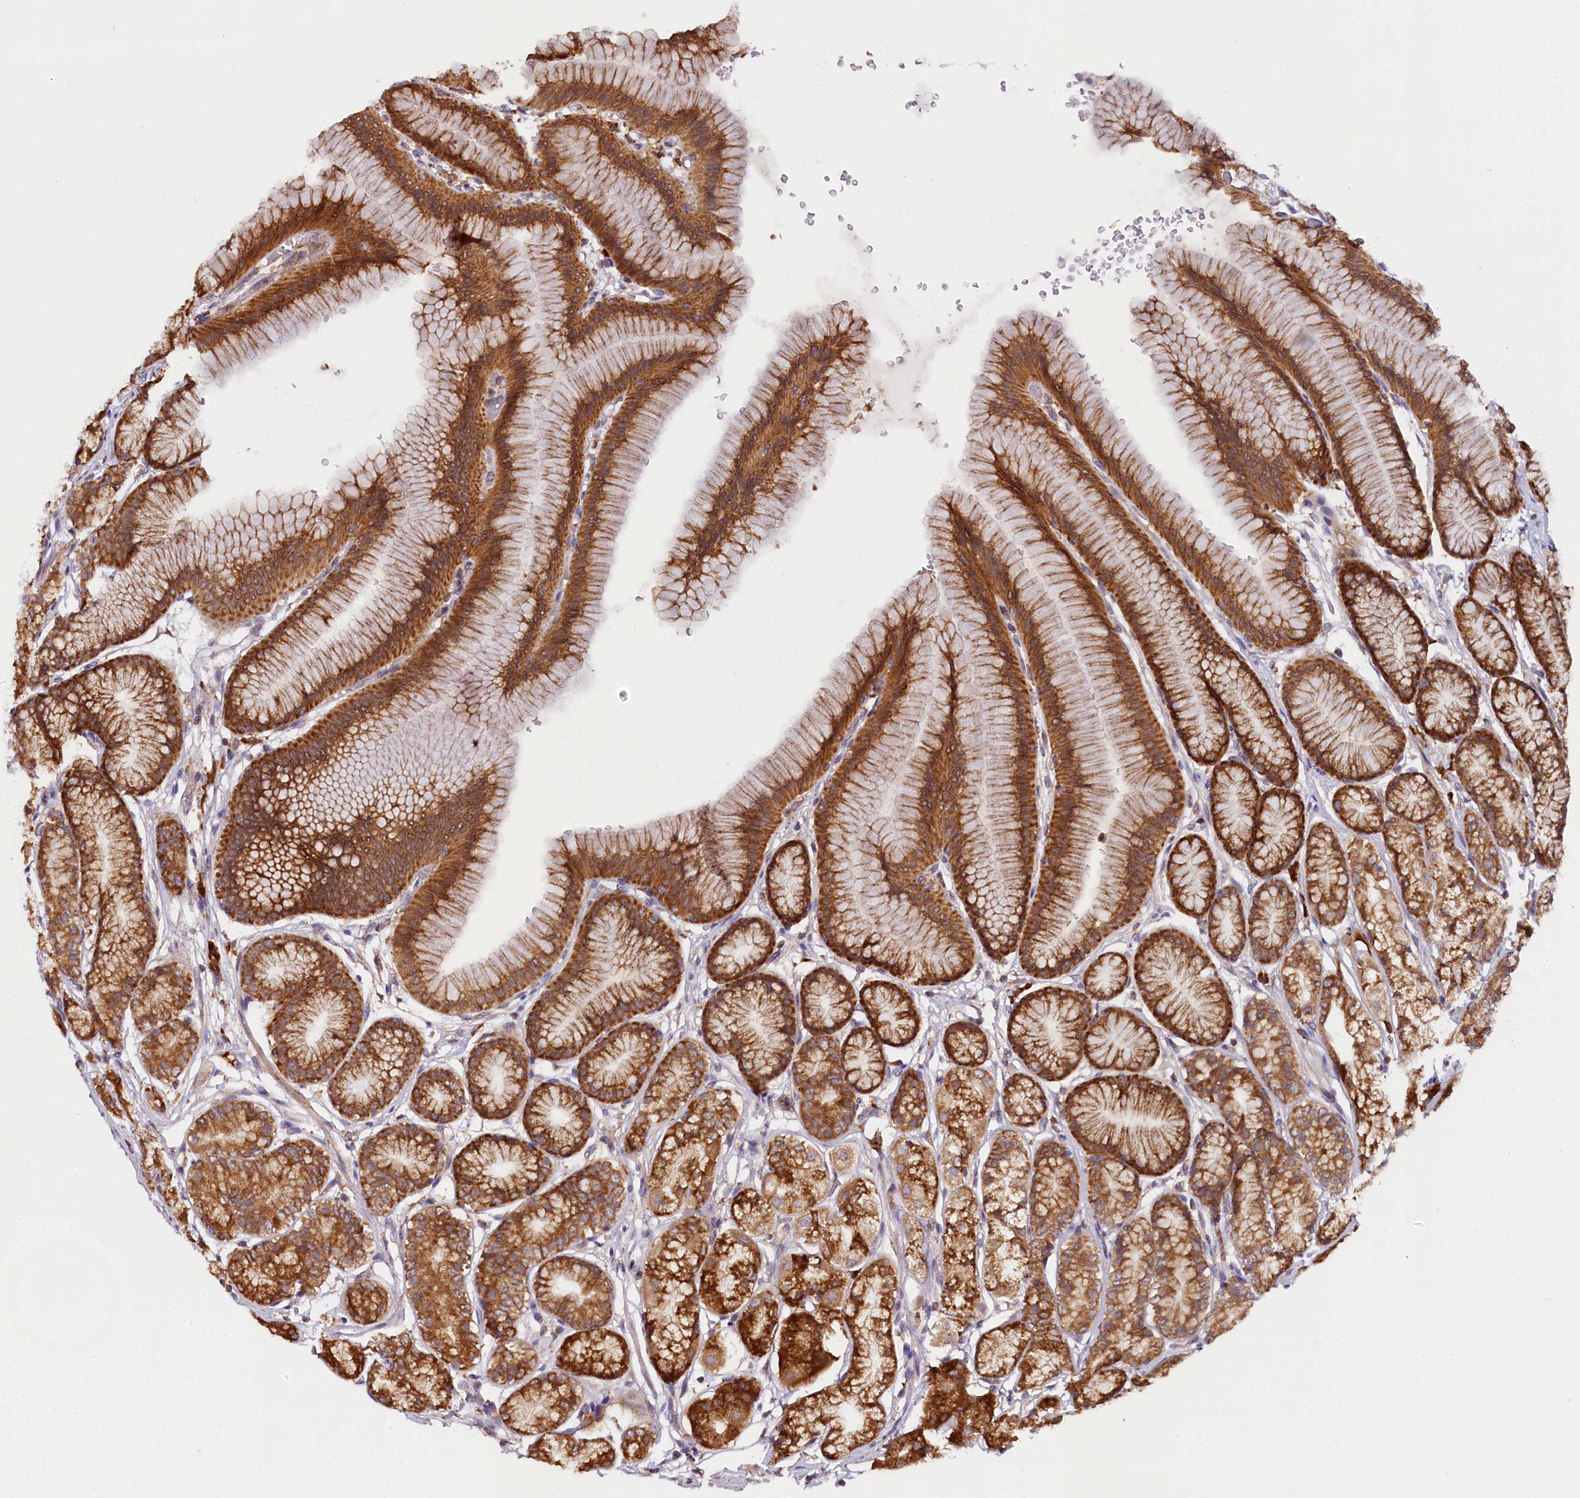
{"staining": {"intensity": "strong", "quantity": ">75%", "location": "cytoplasmic/membranous"}, "tissue": "stomach", "cell_type": "Glandular cells", "image_type": "normal", "snomed": [{"axis": "morphology", "description": "Normal tissue, NOS"}, {"axis": "morphology", "description": "Adenocarcinoma, NOS"}, {"axis": "morphology", "description": "Adenocarcinoma, High grade"}, {"axis": "topography", "description": "Stomach, upper"}, {"axis": "topography", "description": "Stomach"}], "caption": "Protein staining exhibits strong cytoplasmic/membranous expression in about >75% of glandular cells in normal stomach.", "gene": "UFM1", "patient": {"sex": "female", "age": 65}}